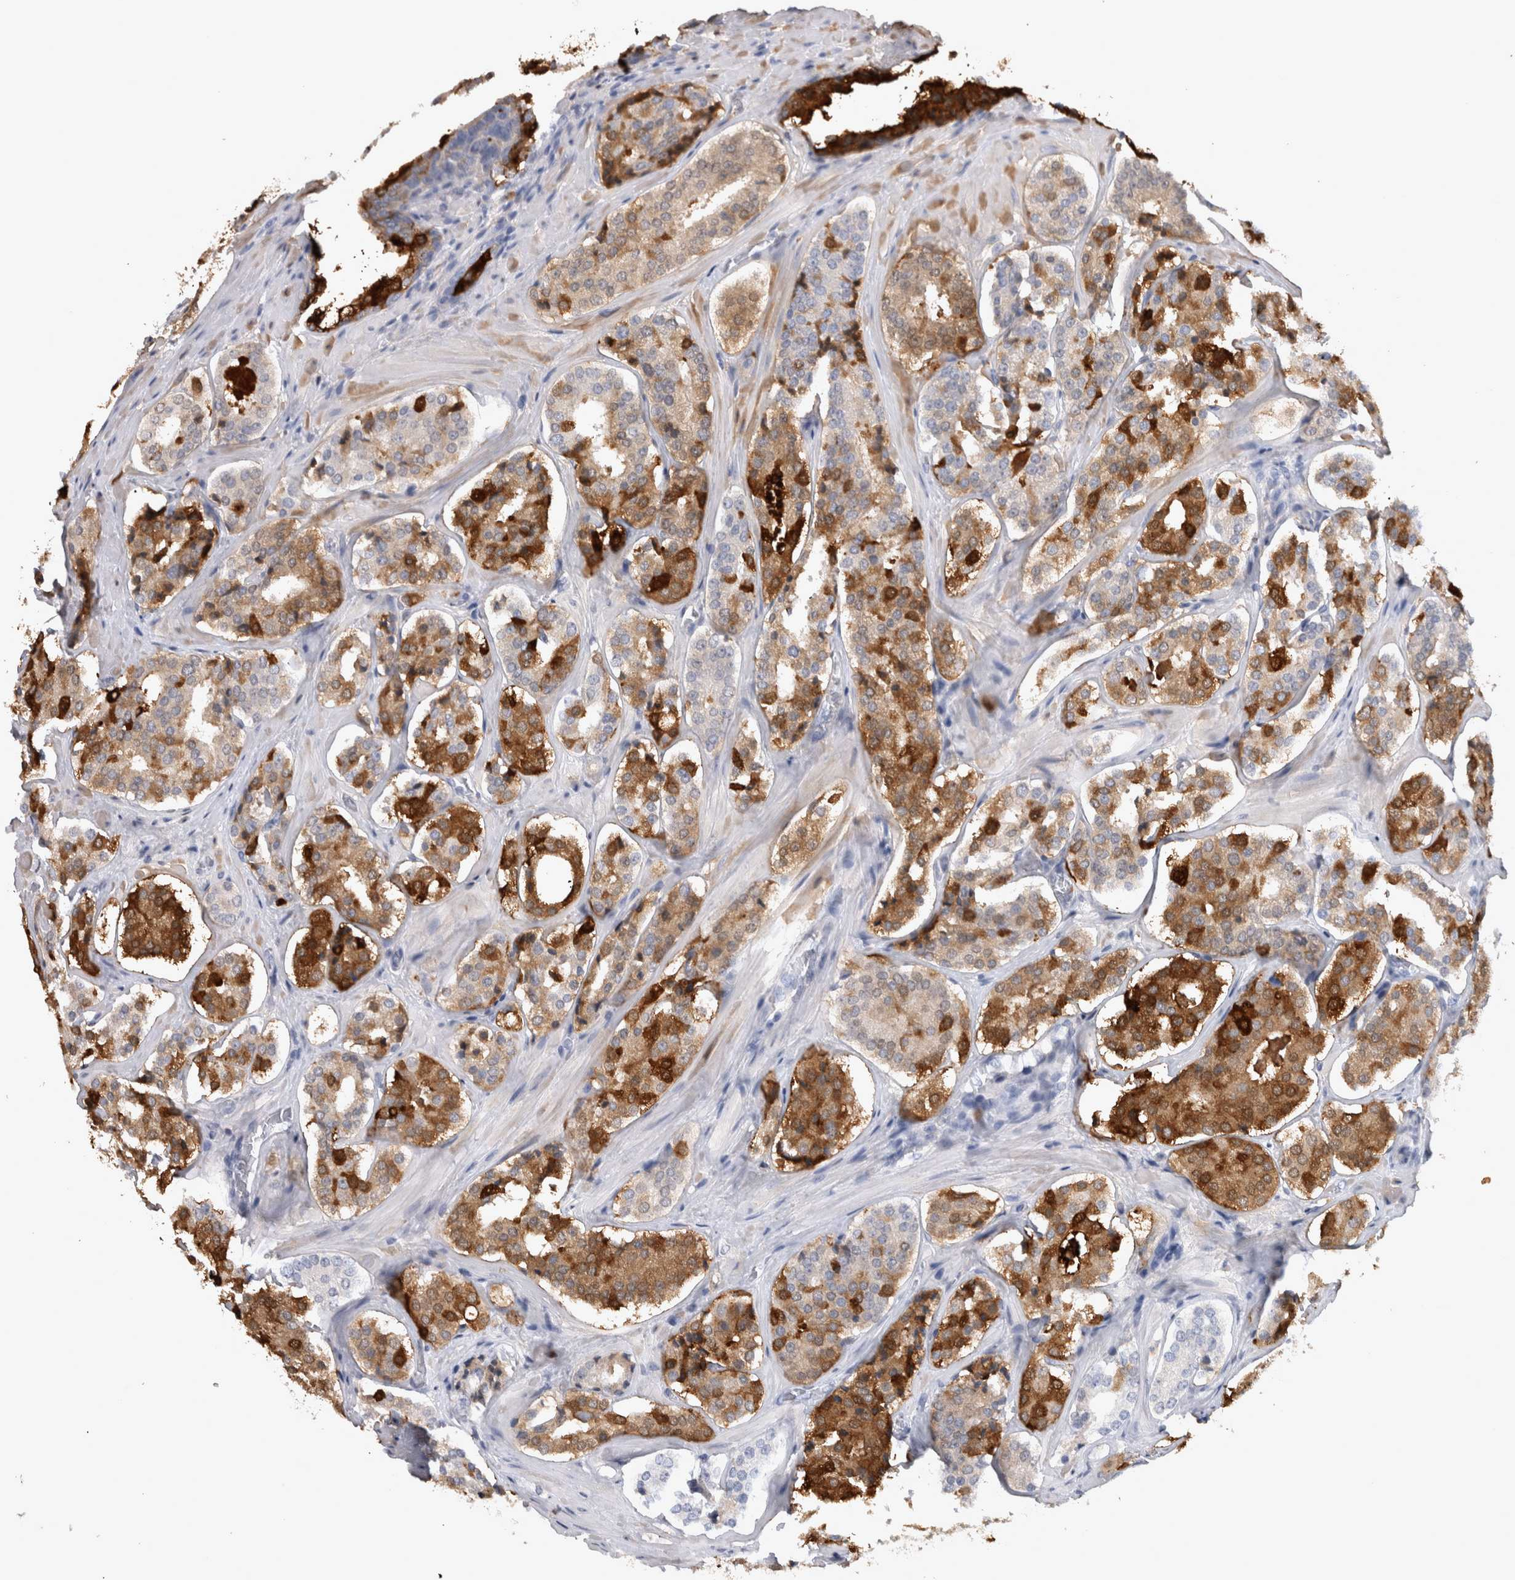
{"staining": {"intensity": "strong", "quantity": ">75%", "location": "cytoplasmic/membranous"}, "tissue": "prostate cancer", "cell_type": "Tumor cells", "image_type": "cancer", "snomed": [{"axis": "morphology", "description": "Adenocarcinoma, High grade"}, {"axis": "topography", "description": "Prostate"}], "caption": "Prostate cancer was stained to show a protein in brown. There is high levels of strong cytoplasmic/membranous staining in about >75% of tumor cells.", "gene": "MSMB", "patient": {"sex": "male", "age": 60}}